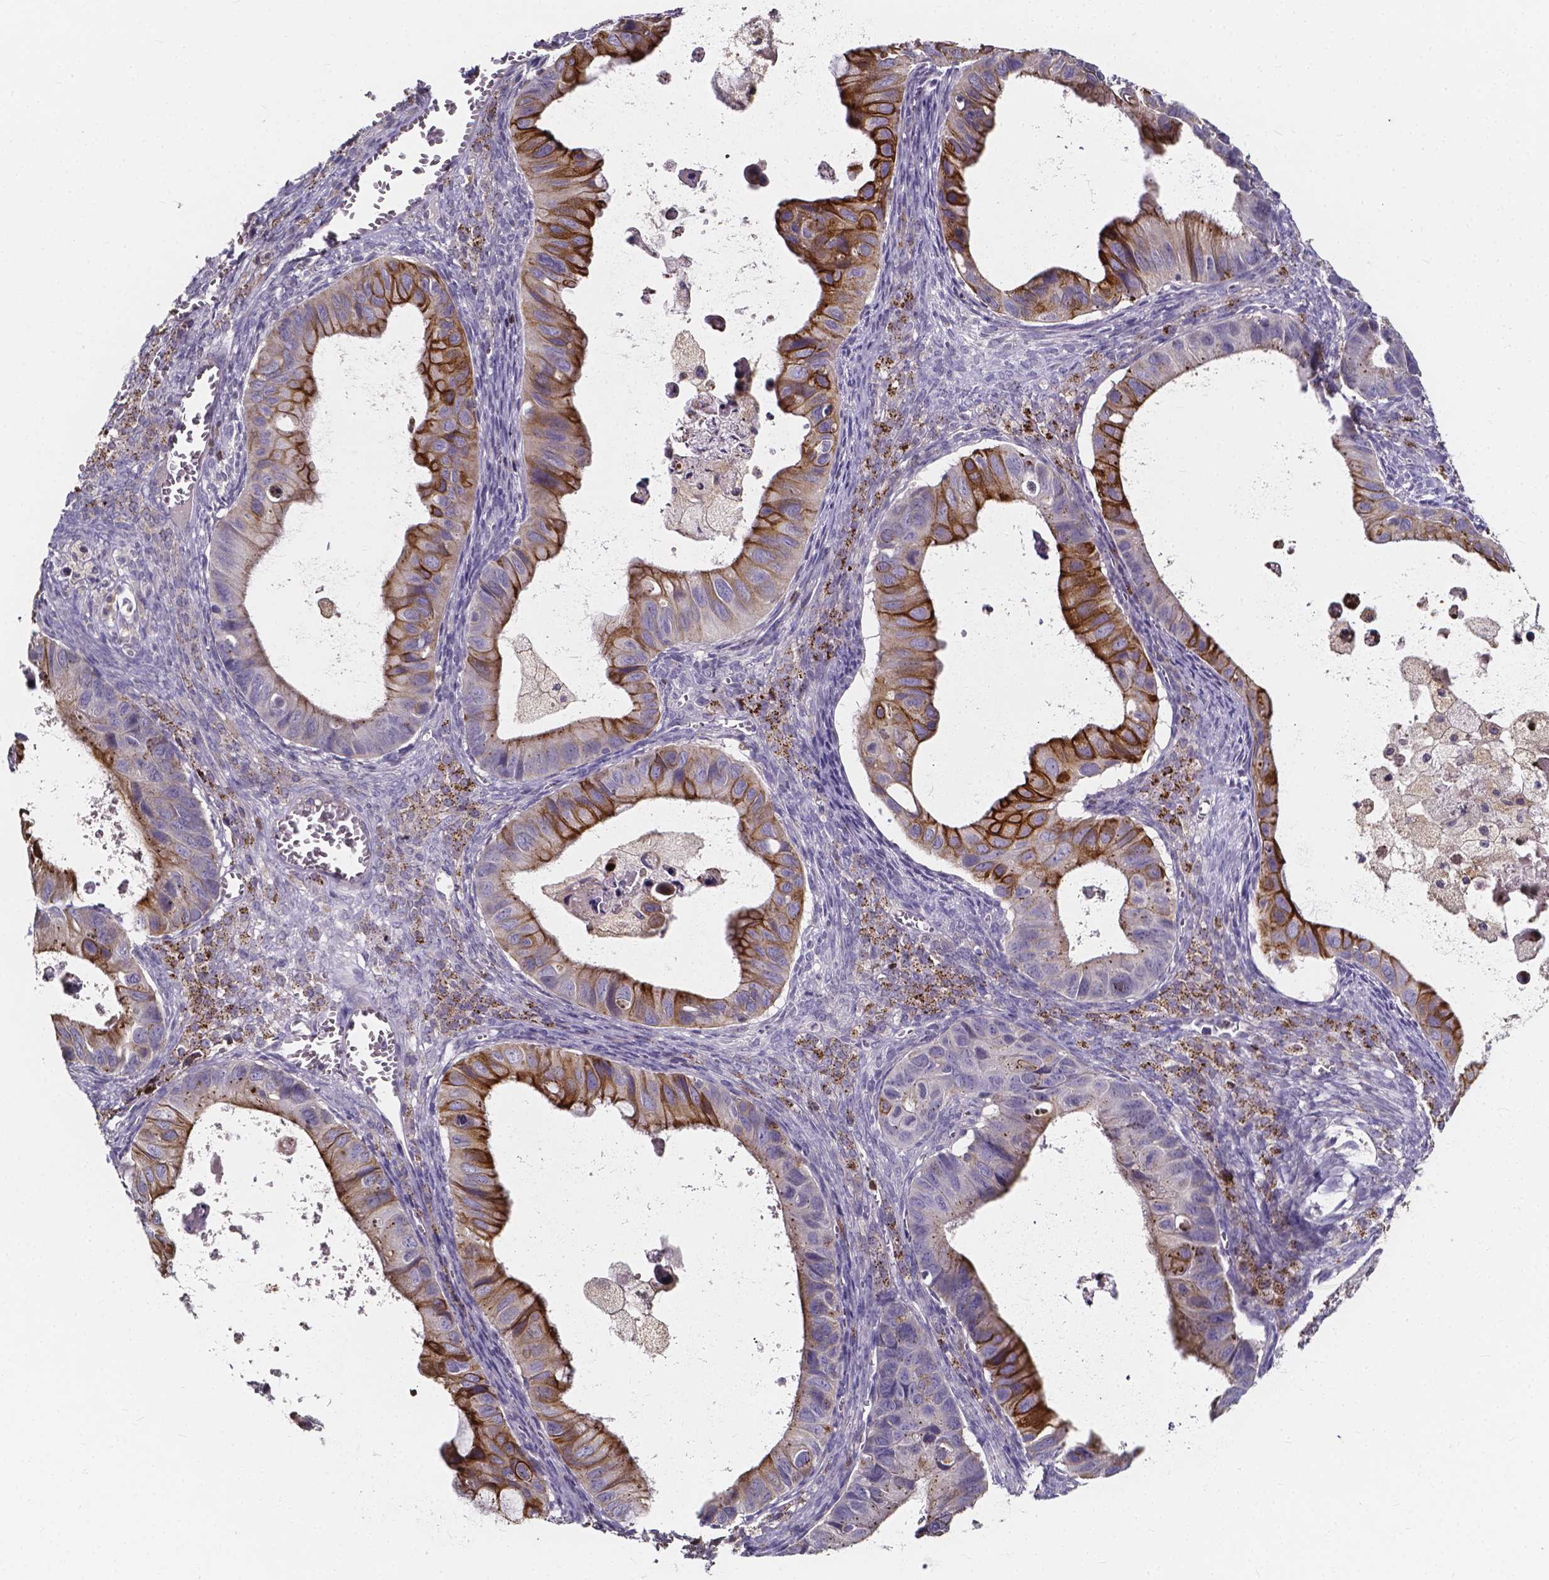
{"staining": {"intensity": "strong", "quantity": "25%-75%", "location": "cytoplasmic/membranous"}, "tissue": "ovarian cancer", "cell_type": "Tumor cells", "image_type": "cancer", "snomed": [{"axis": "morphology", "description": "Cystadenocarcinoma, mucinous, NOS"}, {"axis": "topography", "description": "Ovary"}], "caption": "IHC photomicrograph of neoplastic tissue: human mucinous cystadenocarcinoma (ovarian) stained using IHC displays high levels of strong protein expression localized specifically in the cytoplasmic/membranous of tumor cells, appearing as a cytoplasmic/membranous brown color.", "gene": "THEMIS", "patient": {"sex": "female", "age": 64}}